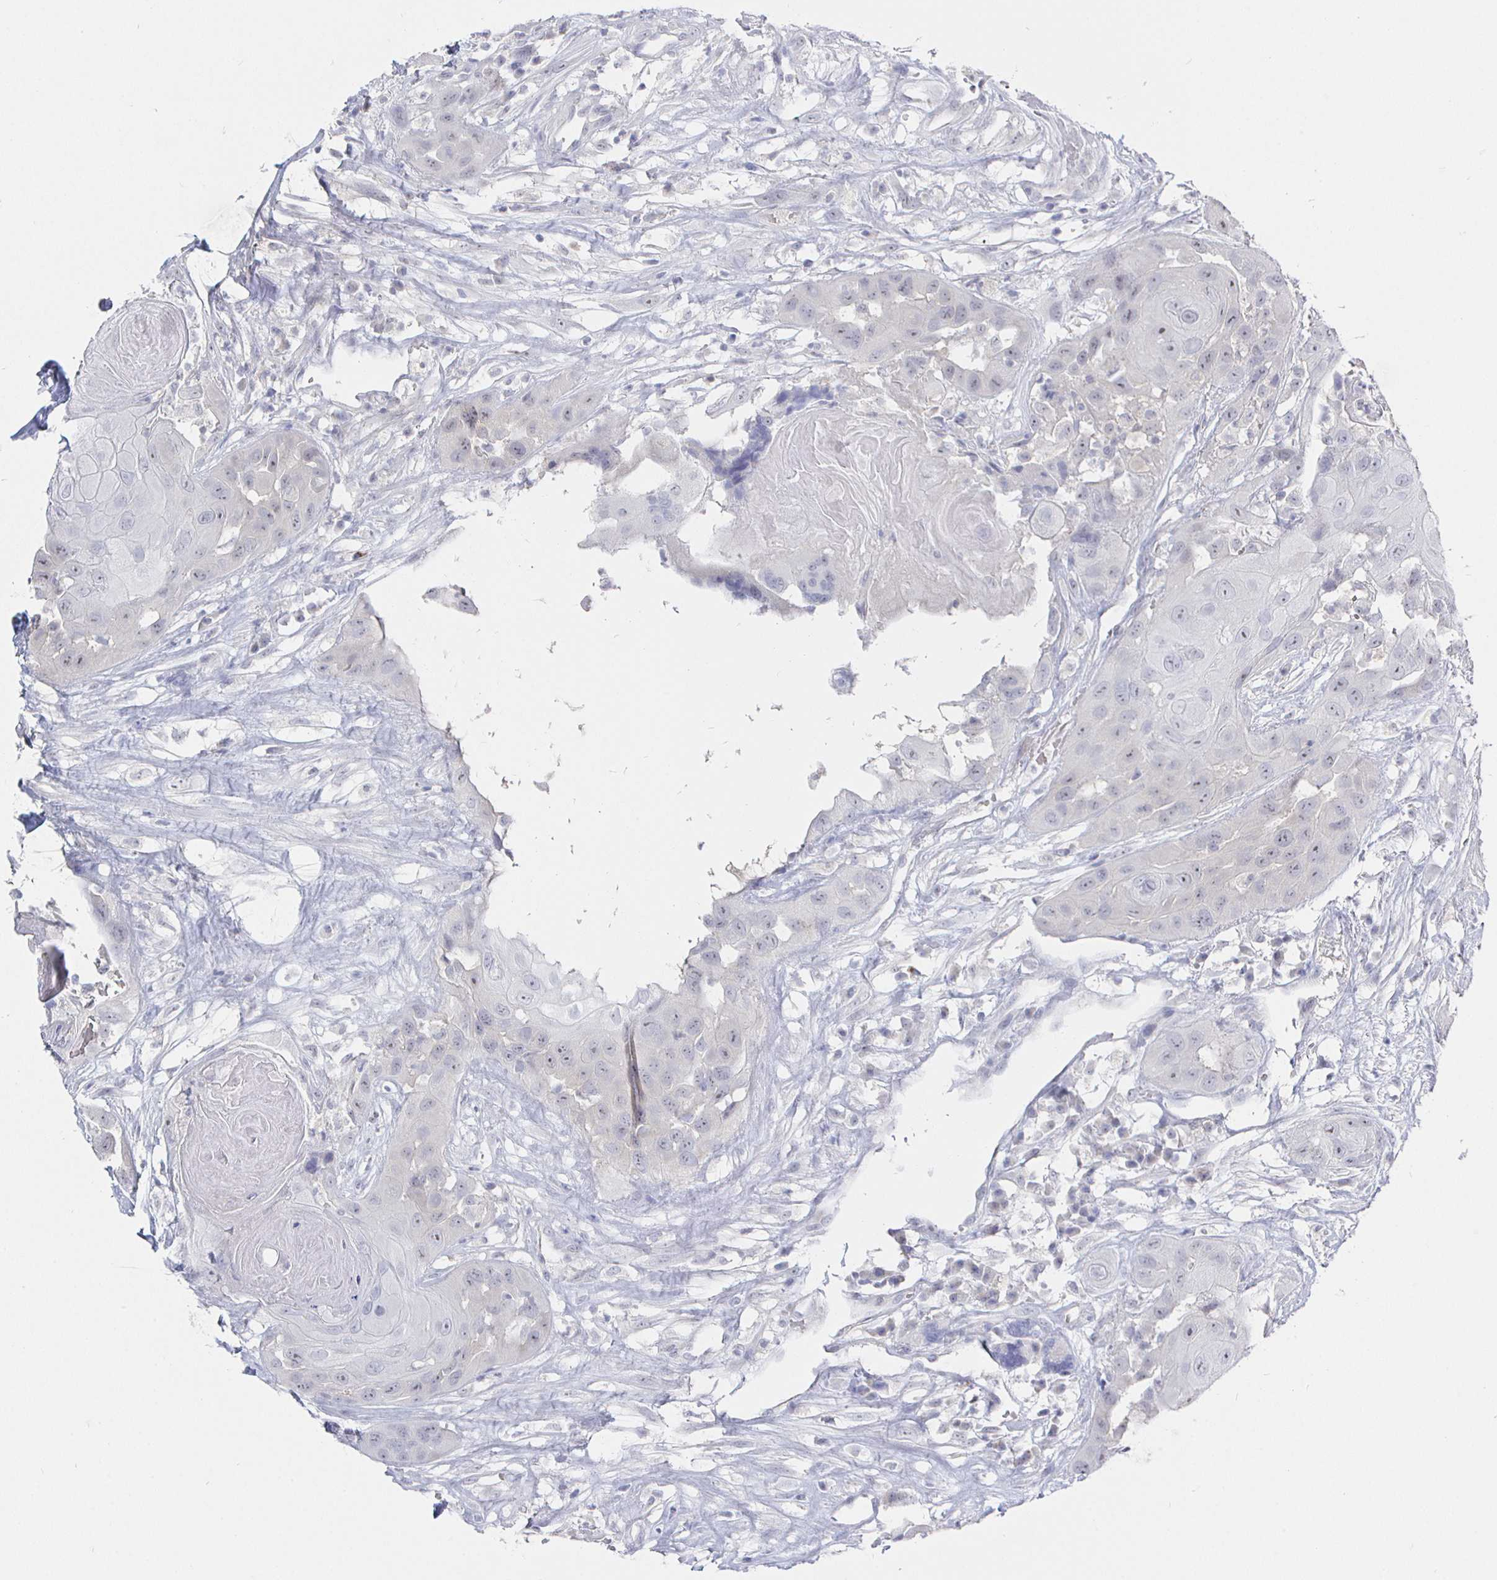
{"staining": {"intensity": "negative", "quantity": "none", "location": "none"}, "tissue": "head and neck cancer", "cell_type": "Tumor cells", "image_type": "cancer", "snomed": [{"axis": "morphology", "description": "Squamous cell carcinoma, NOS"}, {"axis": "topography", "description": "Head-Neck"}], "caption": "The micrograph exhibits no staining of tumor cells in squamous cell carcinoma (head and neck).", "gene": "LRRC23", "patient": {"sex": "male", "age": 83}}